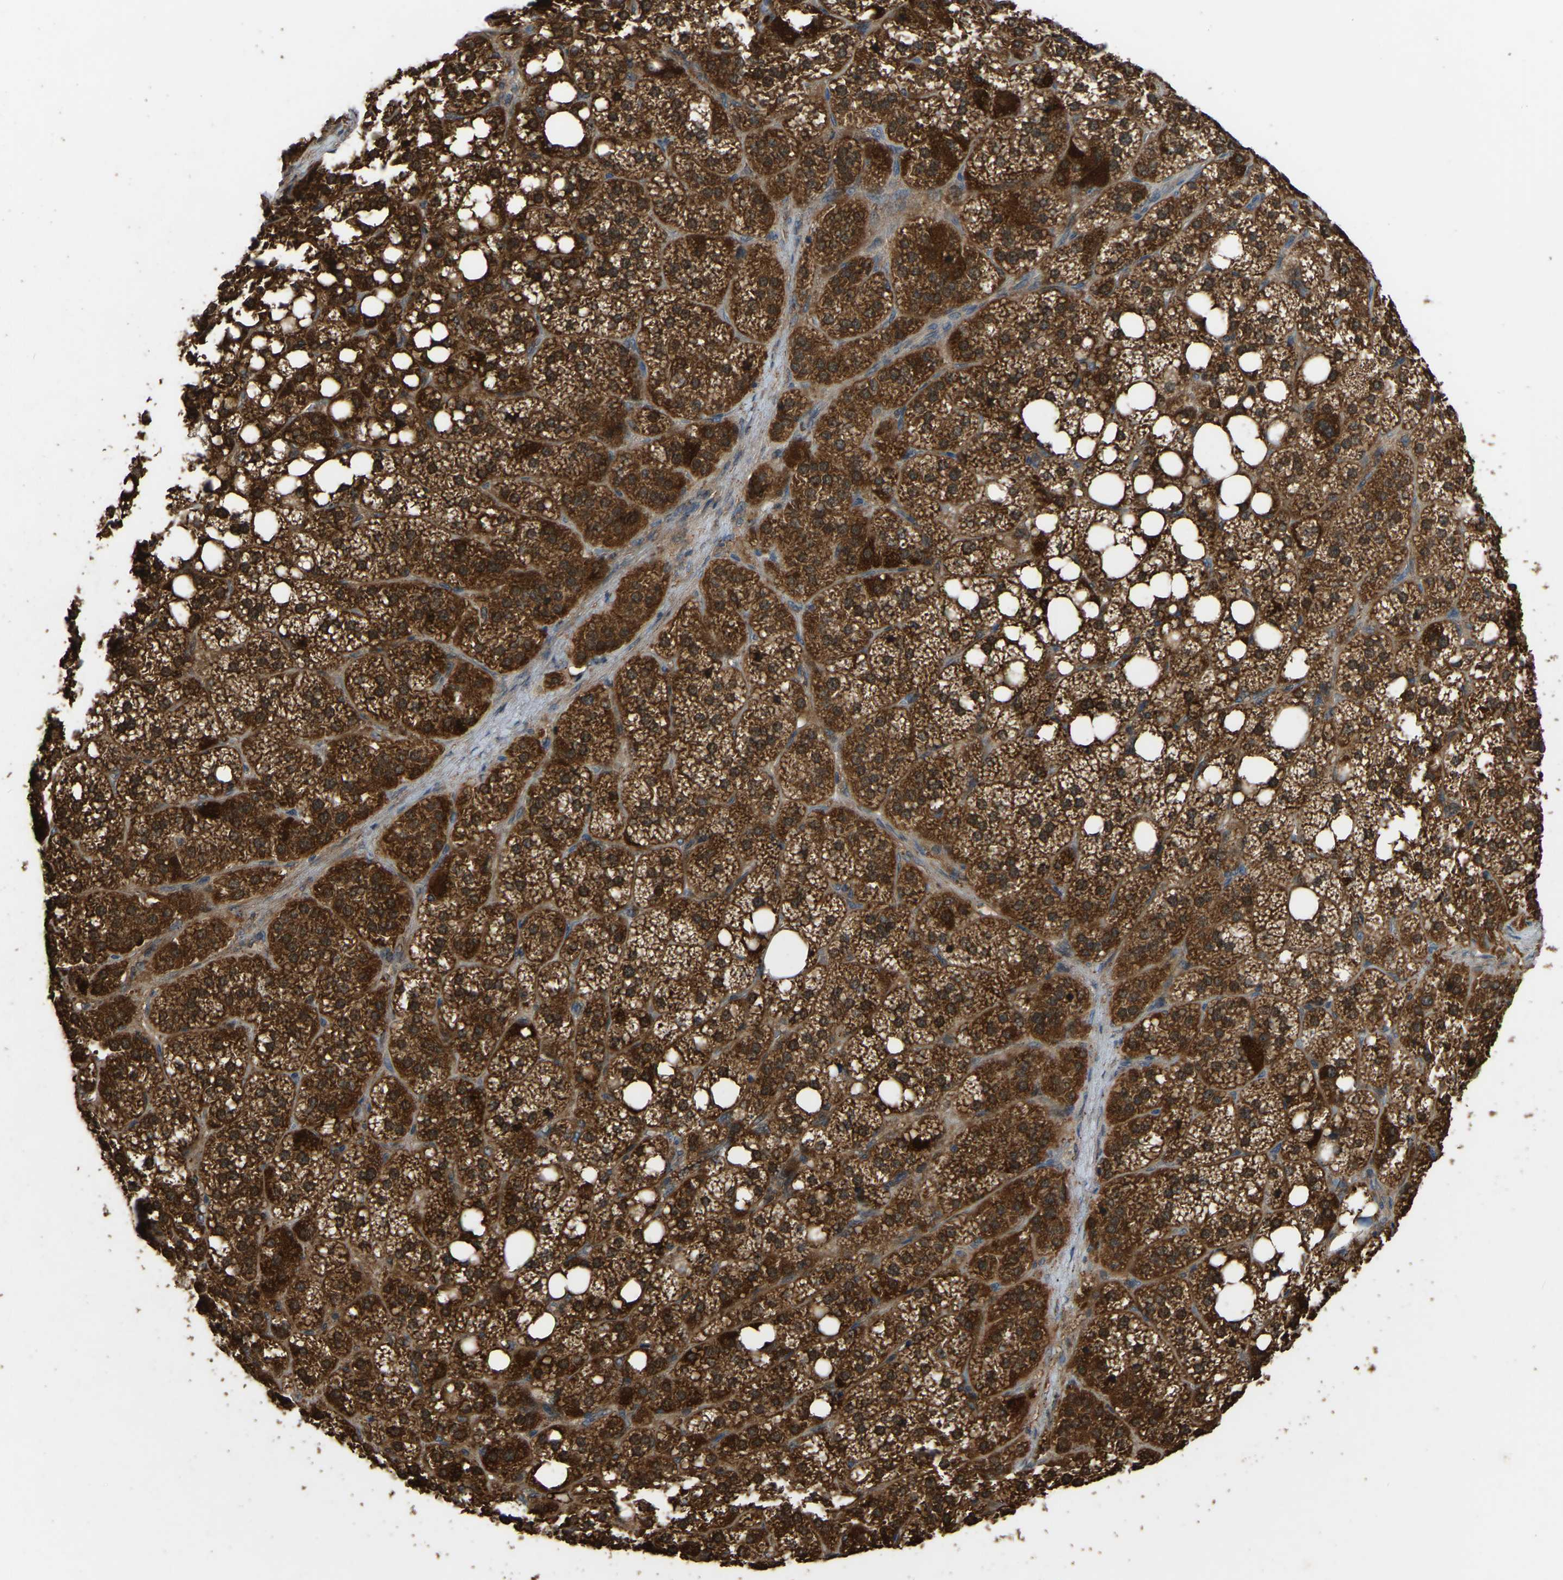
{"staining": {"intensity": "strong", "quantity": ">75%", "location": "cytoplasmic/membranous"}, "tissue": "adrenal gland", "cell_type": "Glandular cells", "image_type": "normal", "snomed": [{"axis": "morphology", "description": "Normal tissue, NOS"}, {"axis": "topography", "description": "Adrenal gland"}], "caption": "Adrenal gland stained for a protein reveals strong cytoplasmic/membranous positivity in glandular cells.", "gene": "FHIT", "patient": {"sex": "female", "age": 59}}